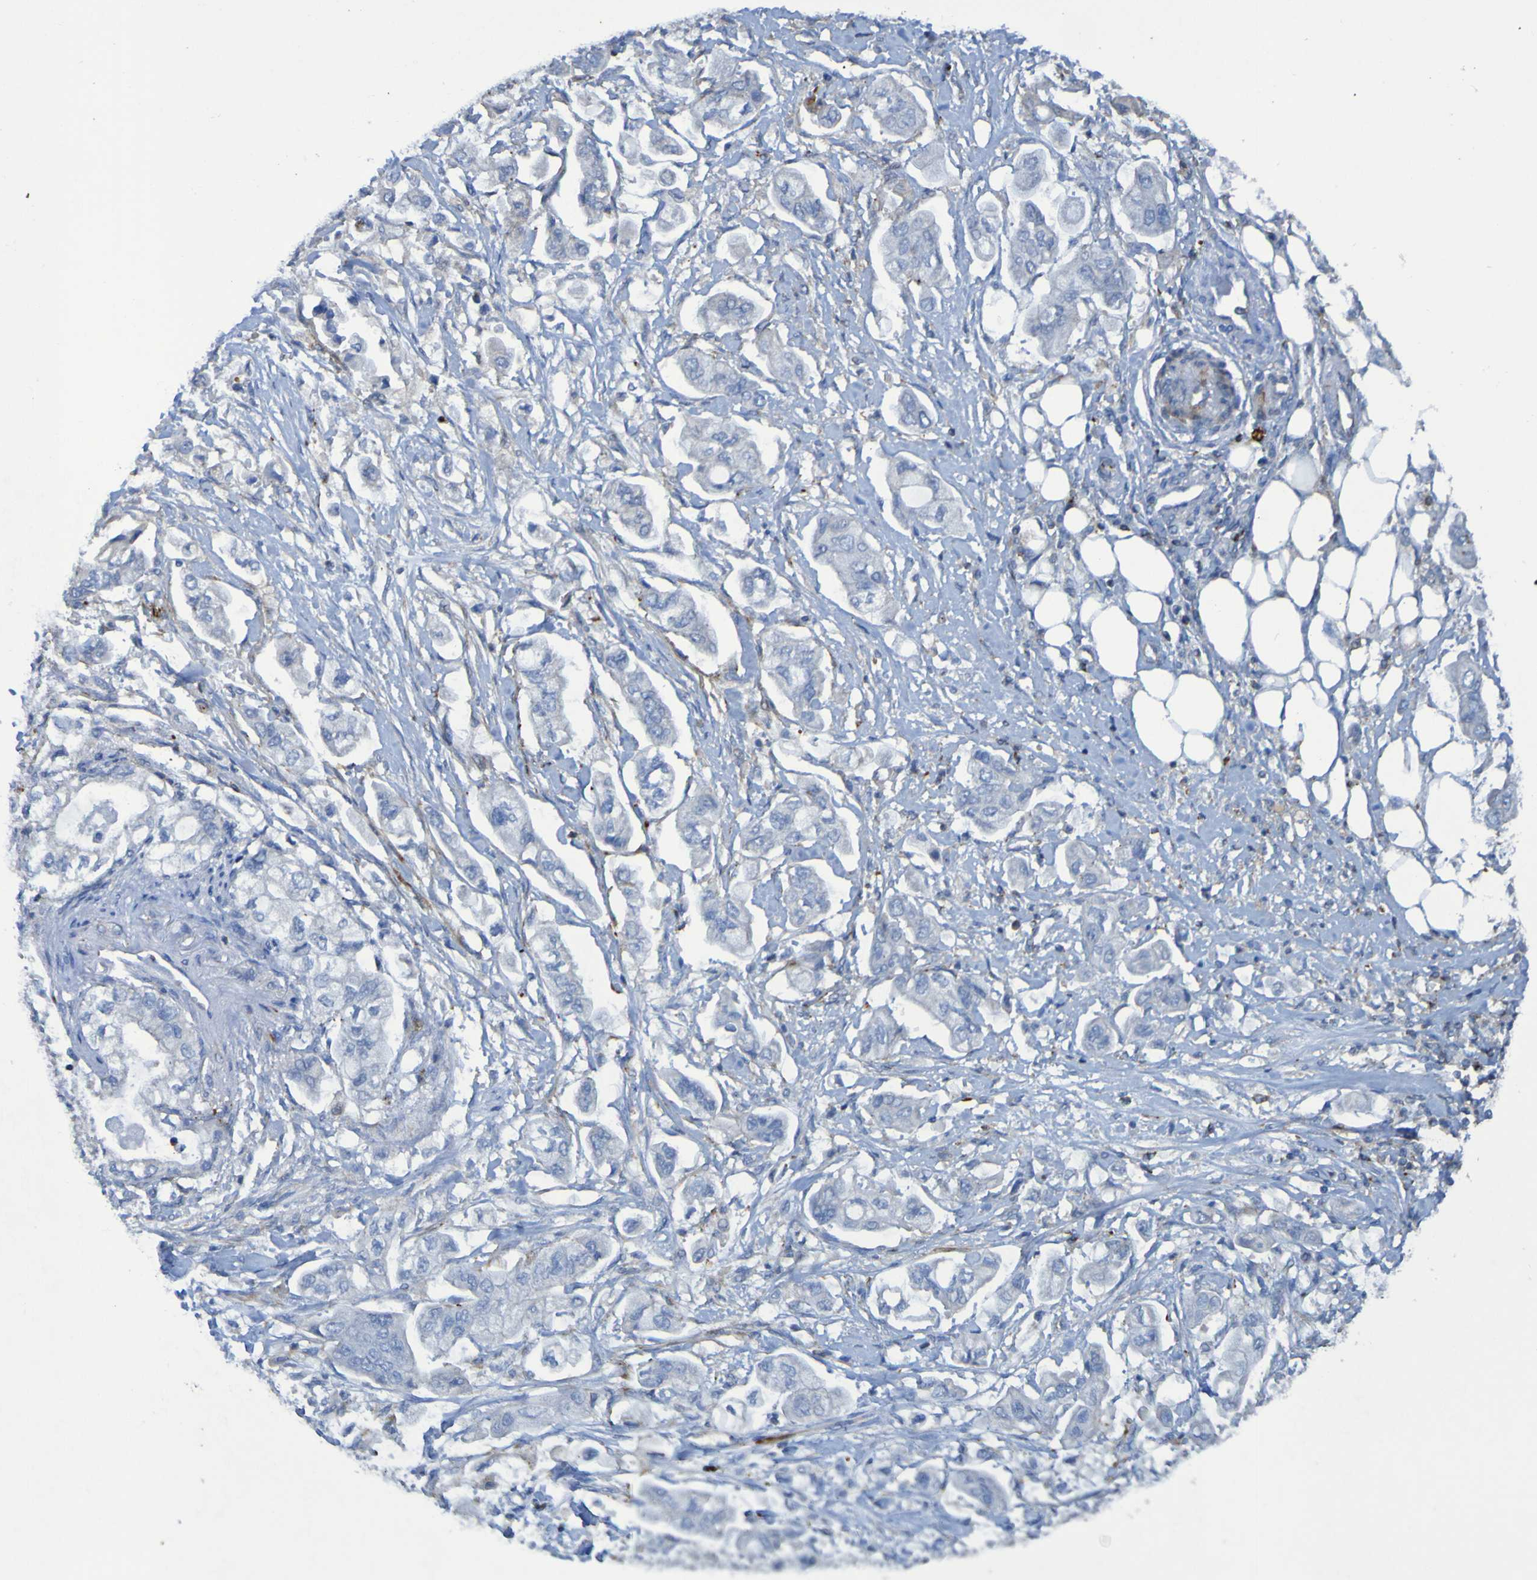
{"staining": {"intensity": "negative", "quantity": "none", "location": "none"}, "tissue": "stomach cancer", "cell_type": "Tumor cells", "image_type": "cancer", "snomed": [{"axis": "morphology", "description": "Adenocarcinoma, NOS"}, {"axis": "topography", "description": "Stomach"}], "caption": "Stomach cancer (adenocarcinoma) stained for a protein using immunohistochemistry (IHC) exhibits no staining tumor cells.", "gene": "RNF182", "patient": {"sex": "male", "age": 62}}